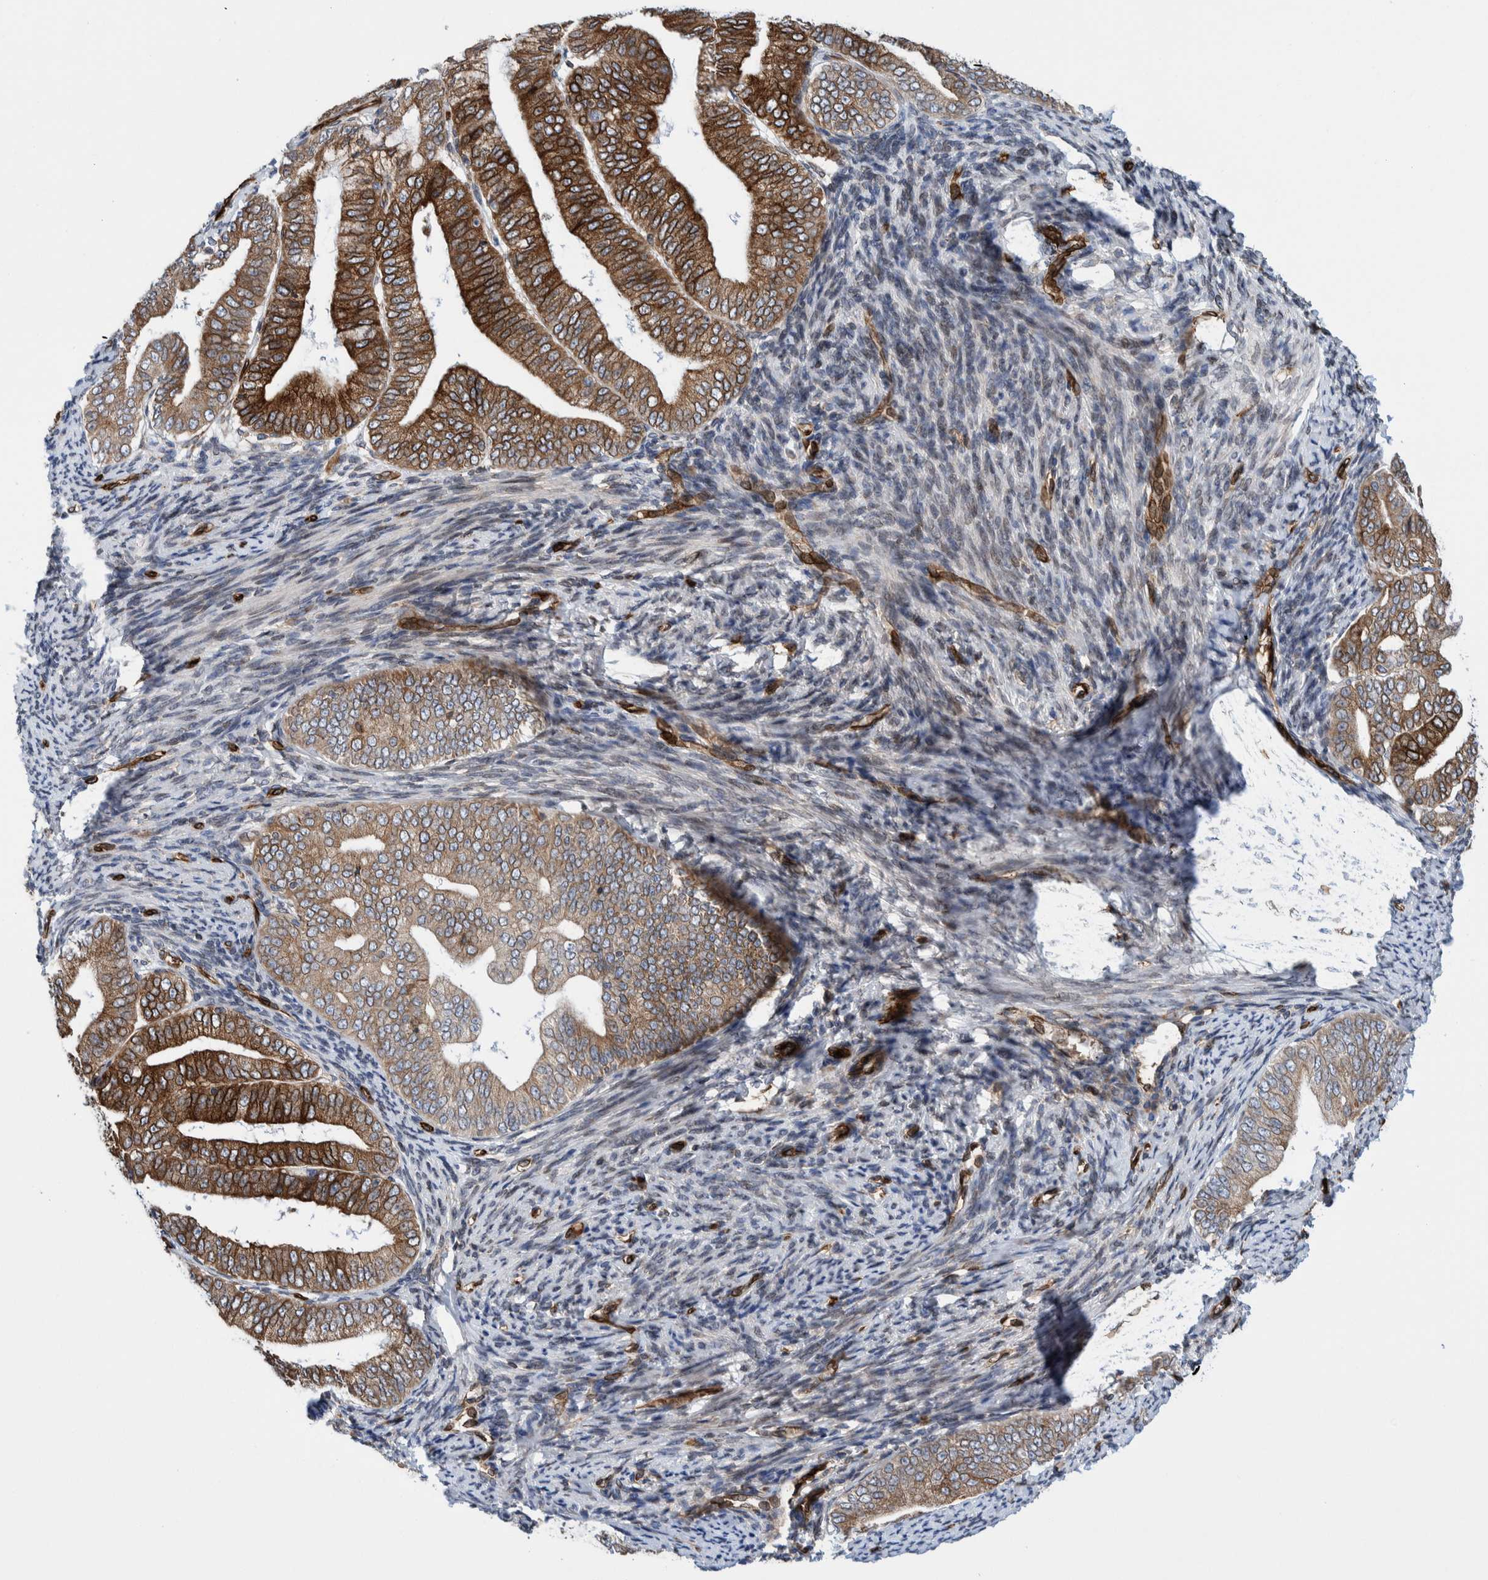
{"staining": {"intensity": "strong", "quantity": ">75%", "location": "cytoplasmic/membranous"}, "tissue": "endometrial cancer", "cell_type": "Tumor cells", "image_type": "cancer", "snomed": [{"axis": "morphology", "description": "Adenocarcinoma, NOS"}, {"axis": "topography", "description": "Endometrium"}], "caption": "The immunohistochemical stain labels strong cytoplasmic/membranous staining in tumor cells of adenocarcinoma (endometrial) tissue. The staining was performed using DAB, with brown indicating positive protein expression. Nuclei are stained blue with hematoxylin.", "gene": "THEM6", "patient": {"sex": "female", "age": 63}}